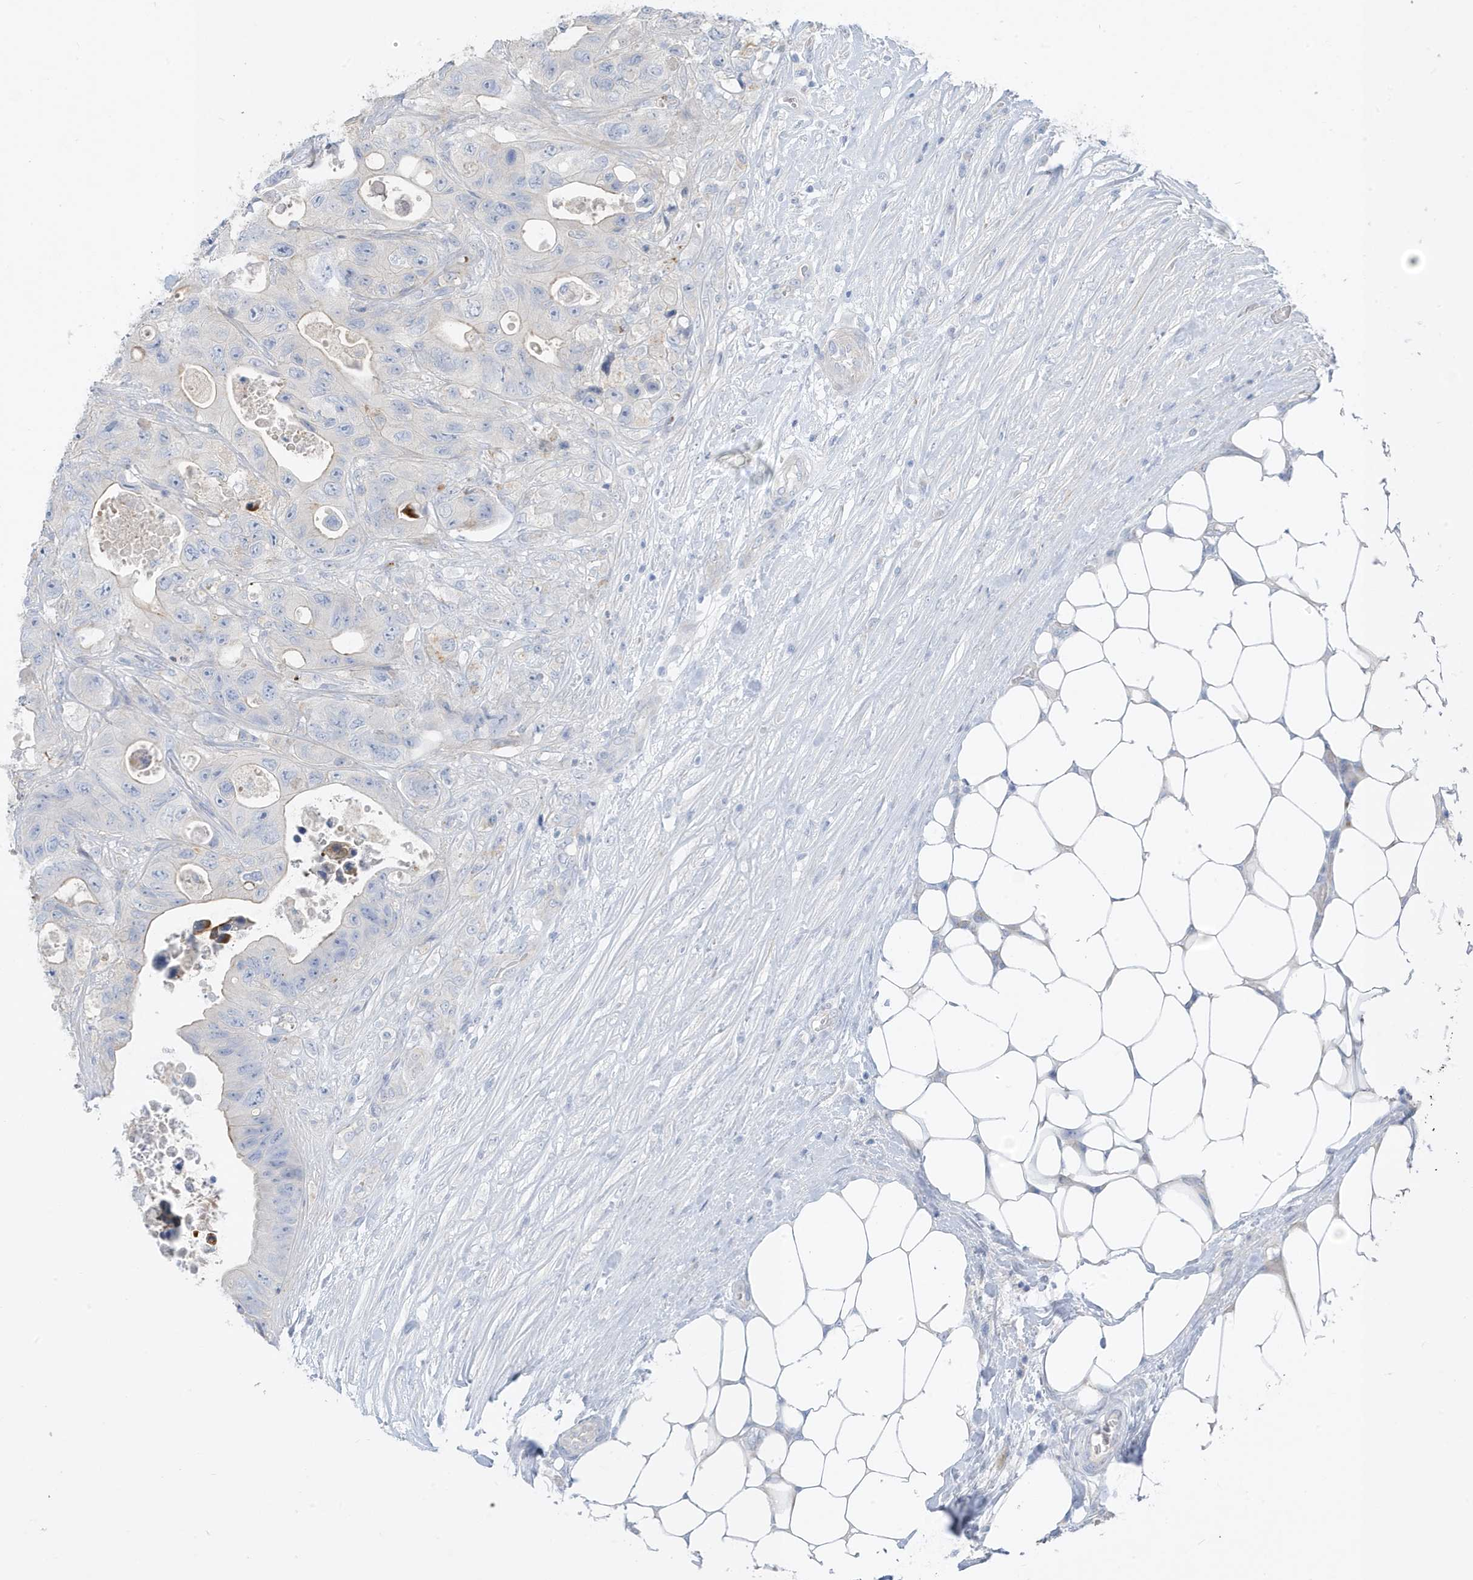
{"staining": {"intensity": "weak", "quantity": "<25%", "location": "cytoplasmic/membranous"}, "tissue": "colorectal cancer", "cell_type": "Tumor cells", "image_type": "cancer", "snomed": [{"axis": "morphology", "description": "Adenocarcinoma, NOS"}, {"axis": "topography", "description": "Colon"}], "caption": "Immunohistochemical staining of human adenocarcinoma (colorectal) displays no significant staining in tumor cells.", "gene": "ATP13A5", "patient": {"sex": "female", "age": 46}}